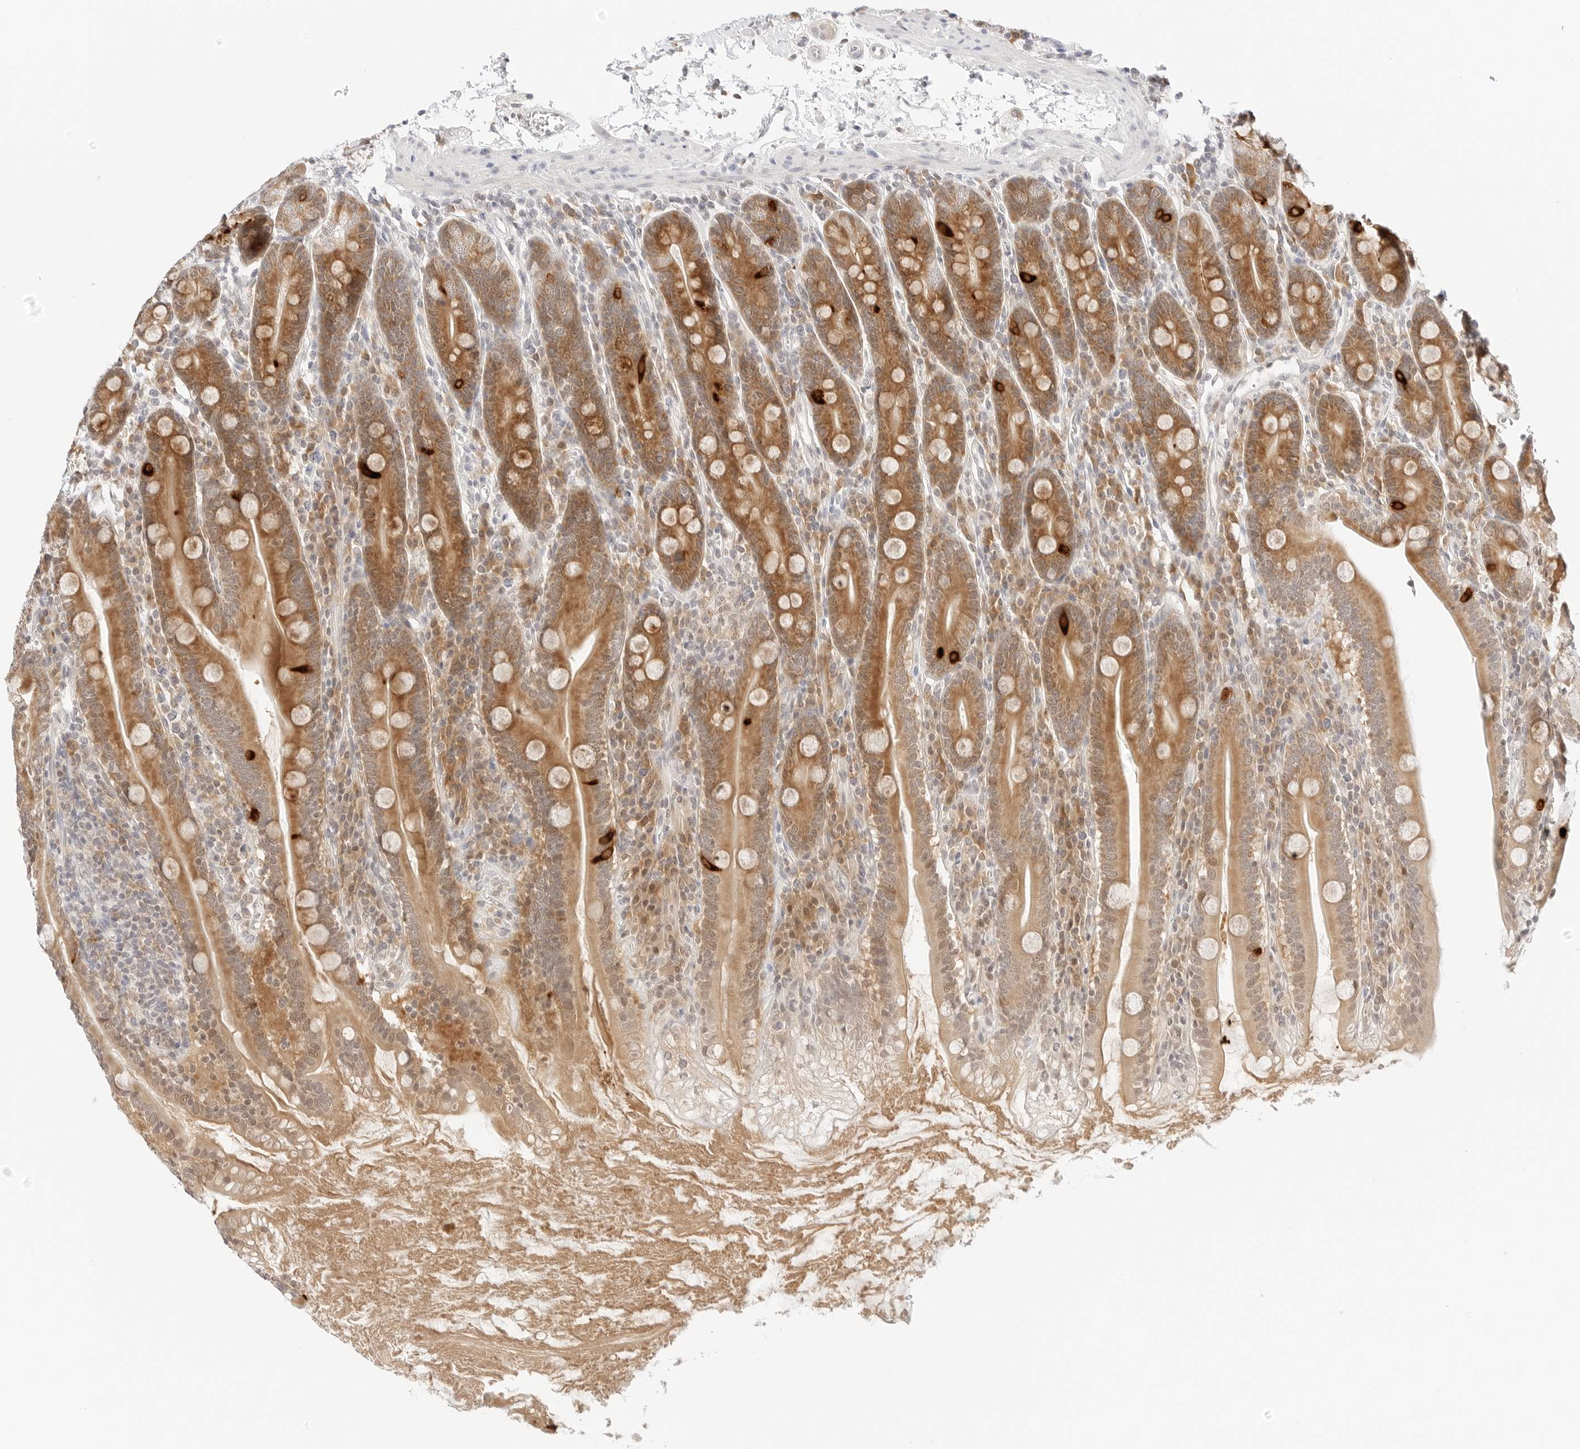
{"staining": {"intensity": "moderate", "quantity": ">75%", "location": "cytoplasmic/membranous"}, "tissue": "duodenum", "cell_type": "Glandular cells", "image_type": "normal", "snomed": [{"axis": "morphology", "description": "Normal tissue, NOS"}, {"axis": "topography", "description": "Duodenum"}], "caption": "Glandular cells display moderate cytoplasmic/membranous staining in about >75% of cells in unremarkable duodenum. (IHC, brightfield microscopy, high magnification).", "gene": "ERO1B", "patient": {"sex": "male", "age": 35}}